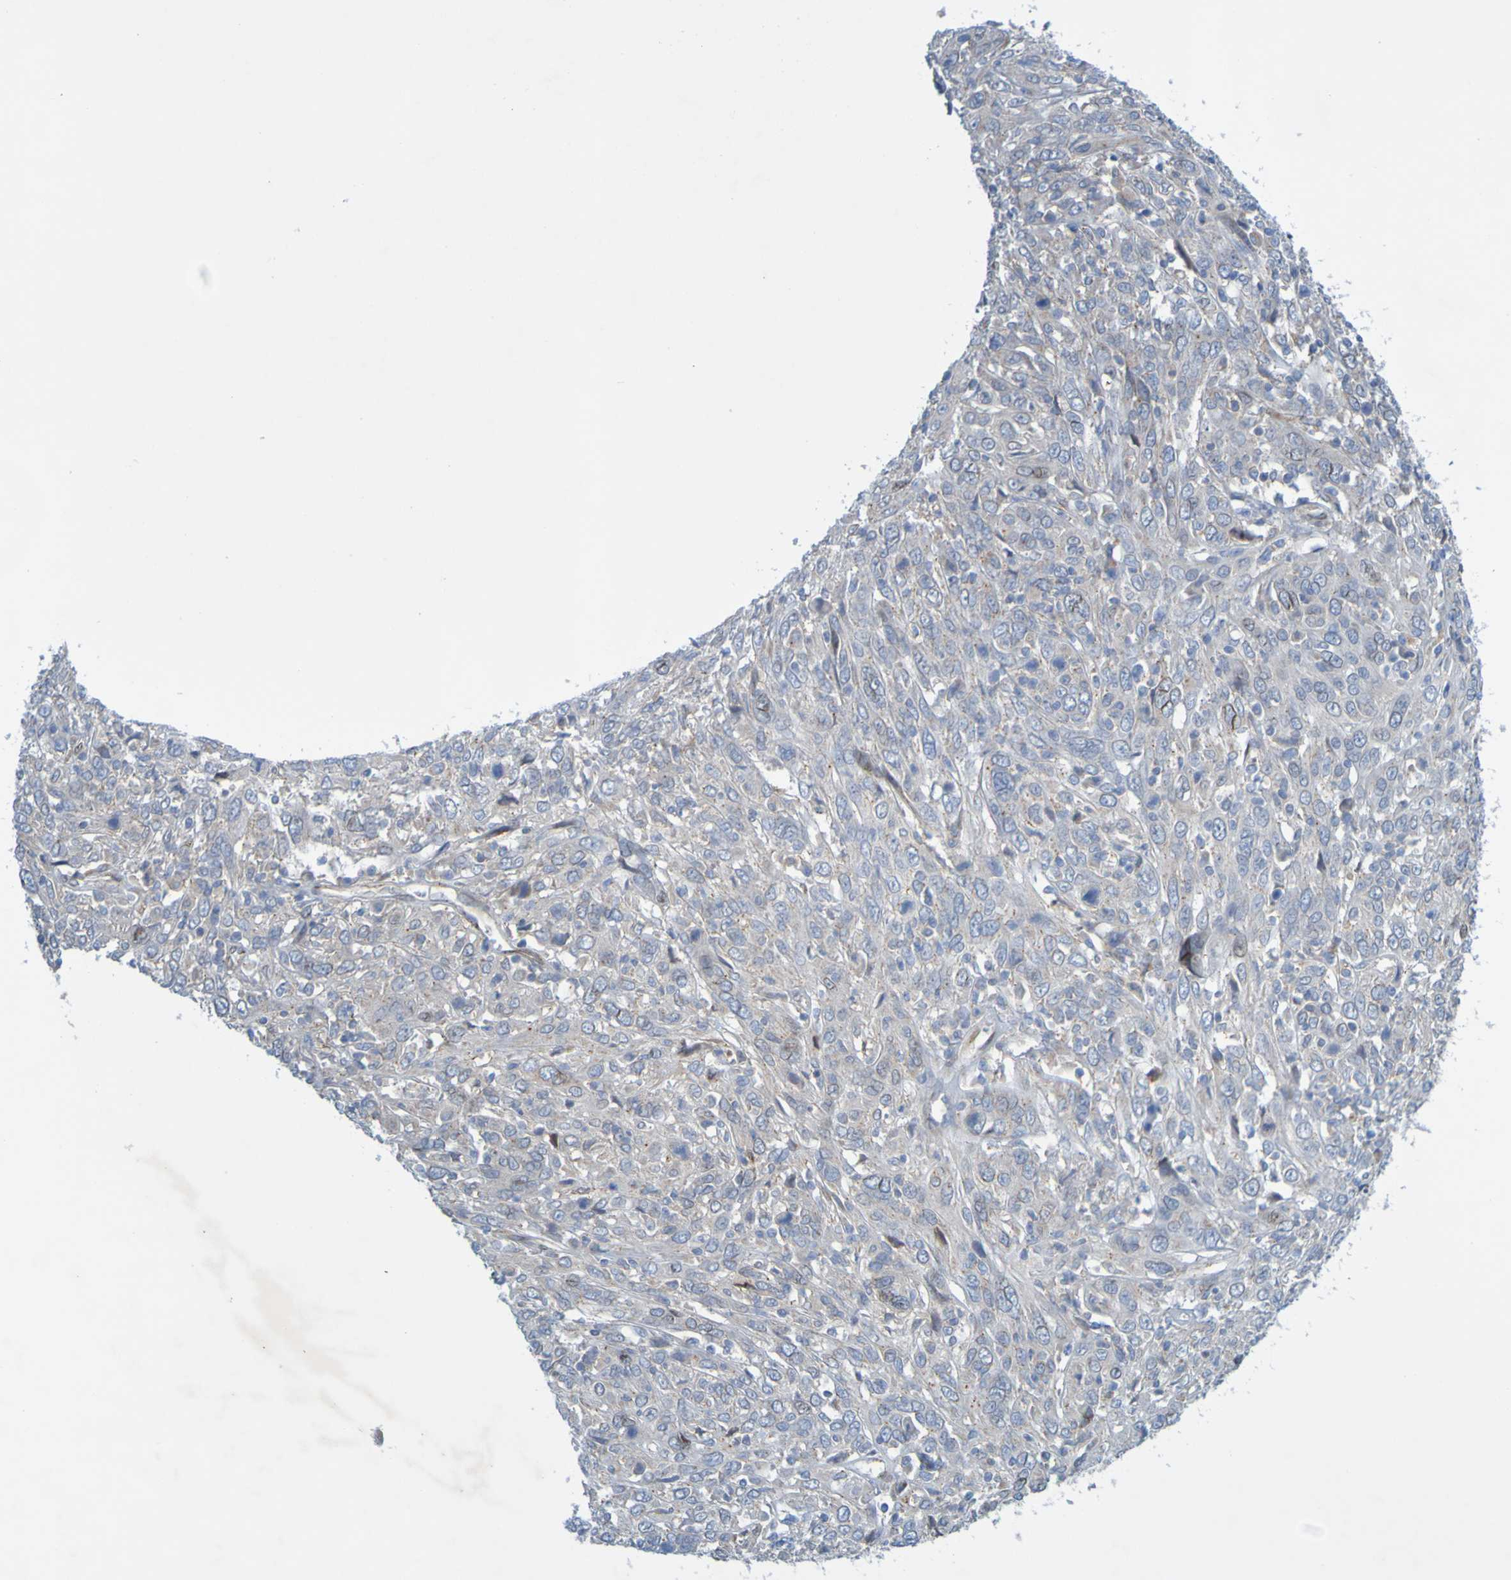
{"staining": {"intensity": "negative", "quantity": "none", "location": "none"}, "tissue": "cervical cancer", "cell_type": "Tumor cells", "image_type": "cancer", "snomed": [{"axis": "morphology", "description": "Squamous cell carcinoma, NOS"}, {"axis": "topography", "description": "Cervix"}], "caption": "Immunohistochemistry of human cervical squamous cell carcinoma displays no staining in tumor cells.", "gene": "MAG", "patient": {"sex": "female", "age": 46}}